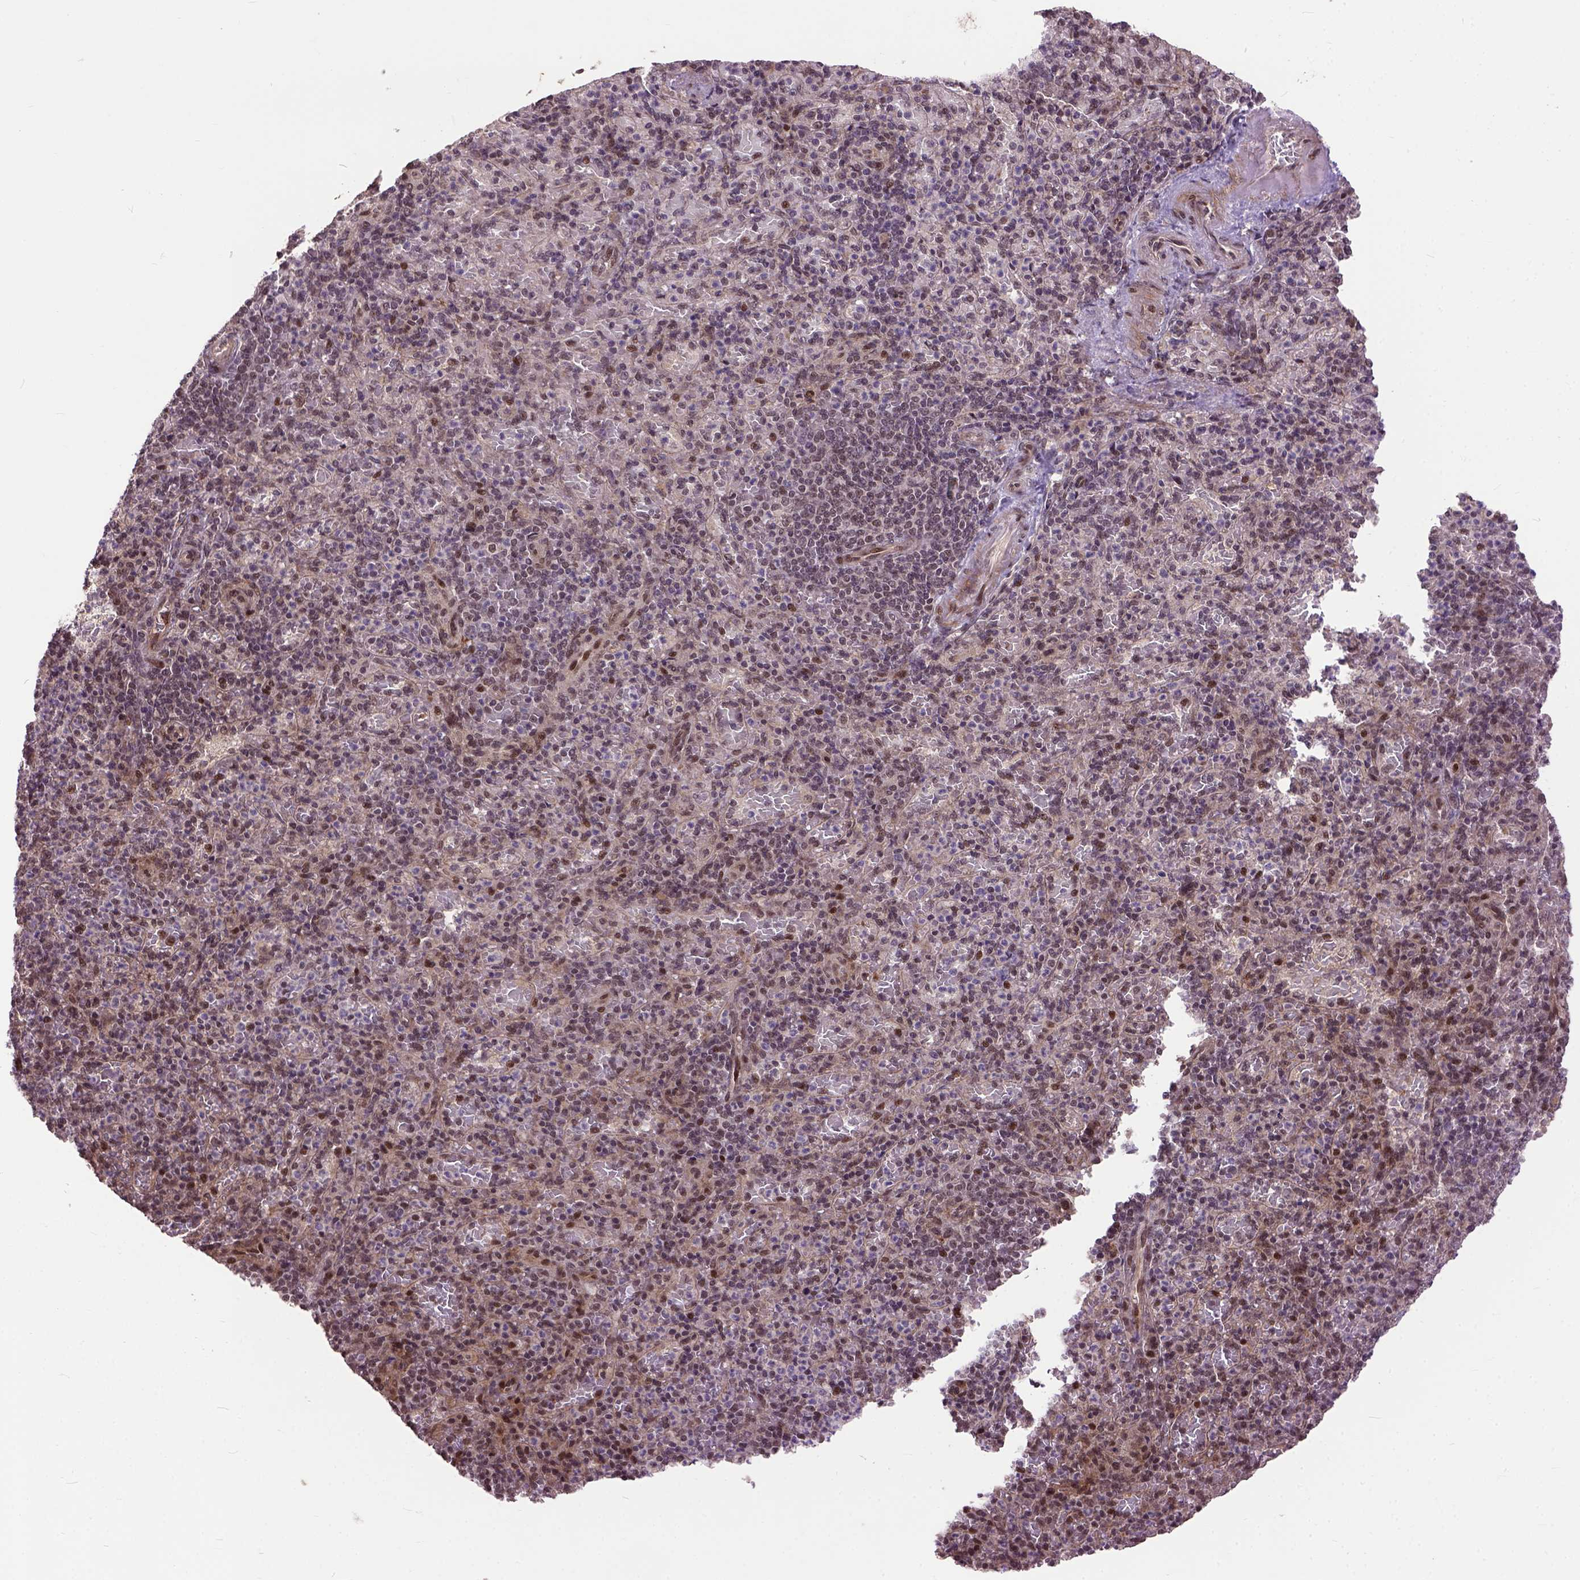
{"staining": {"intensity": "moderate", "quantity": ">75%", "location": "nuclear"}, "tissue": "spleen", "cell_type": "Cells in red pulp", "image_type": "normal", "snomed": [{"axis": "morphology", "description": "Normal tissue, NOS"}, {"axis": "topography", "description": "Spleen"}], "caption": "Immunohistochemical staining of benign human spleen demonstrates >75% levels of moderate nuclear protein positivity in about >75% of cells in red pulp. (DAB IHC with brightfield microscopy, high magnification).", "gene": "ZNF630", "patient": {"sex": "female", "age": 74}}